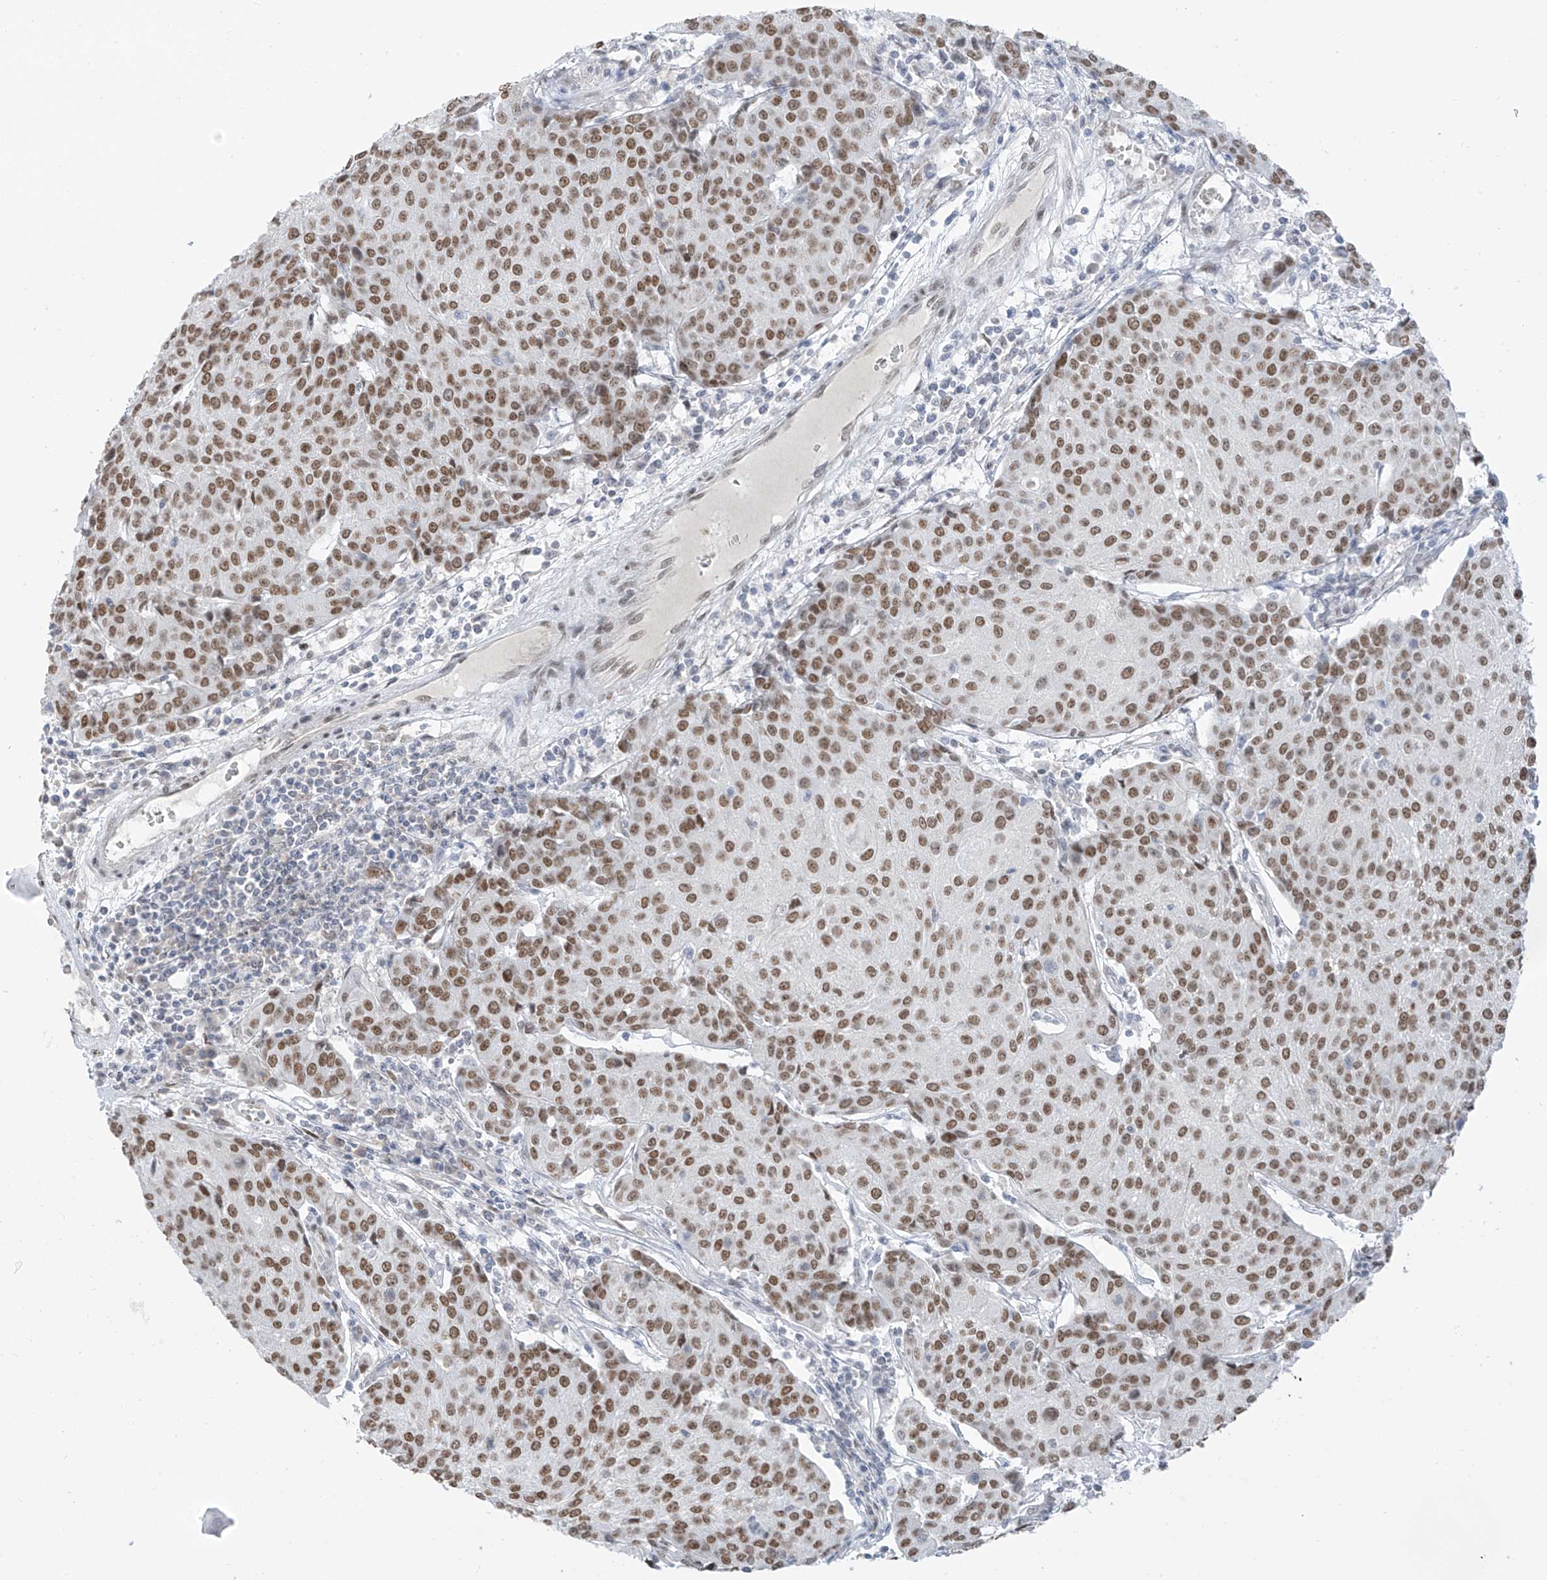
{"staining": {"intensity": "moderate", "quantity": ">75%", "location": "nuclear"}, "tissue": "urothelial cancer", "cell_type": "Tumor cells", "image_type": "cancer", "snomed": [{"axis": "morphology", "description": "Urothelial carcinoma, High grade"}, {"axis": "topography", "description": "Urinary bladder"}], "caption": "Immunohistochemical staining of human urothelial cancer displays medium levels of moderate nuclear protein staining in approximately >75% of tumor cells.", "gene": "MCM9", "patient": {"sex": "female", "age": 85}}